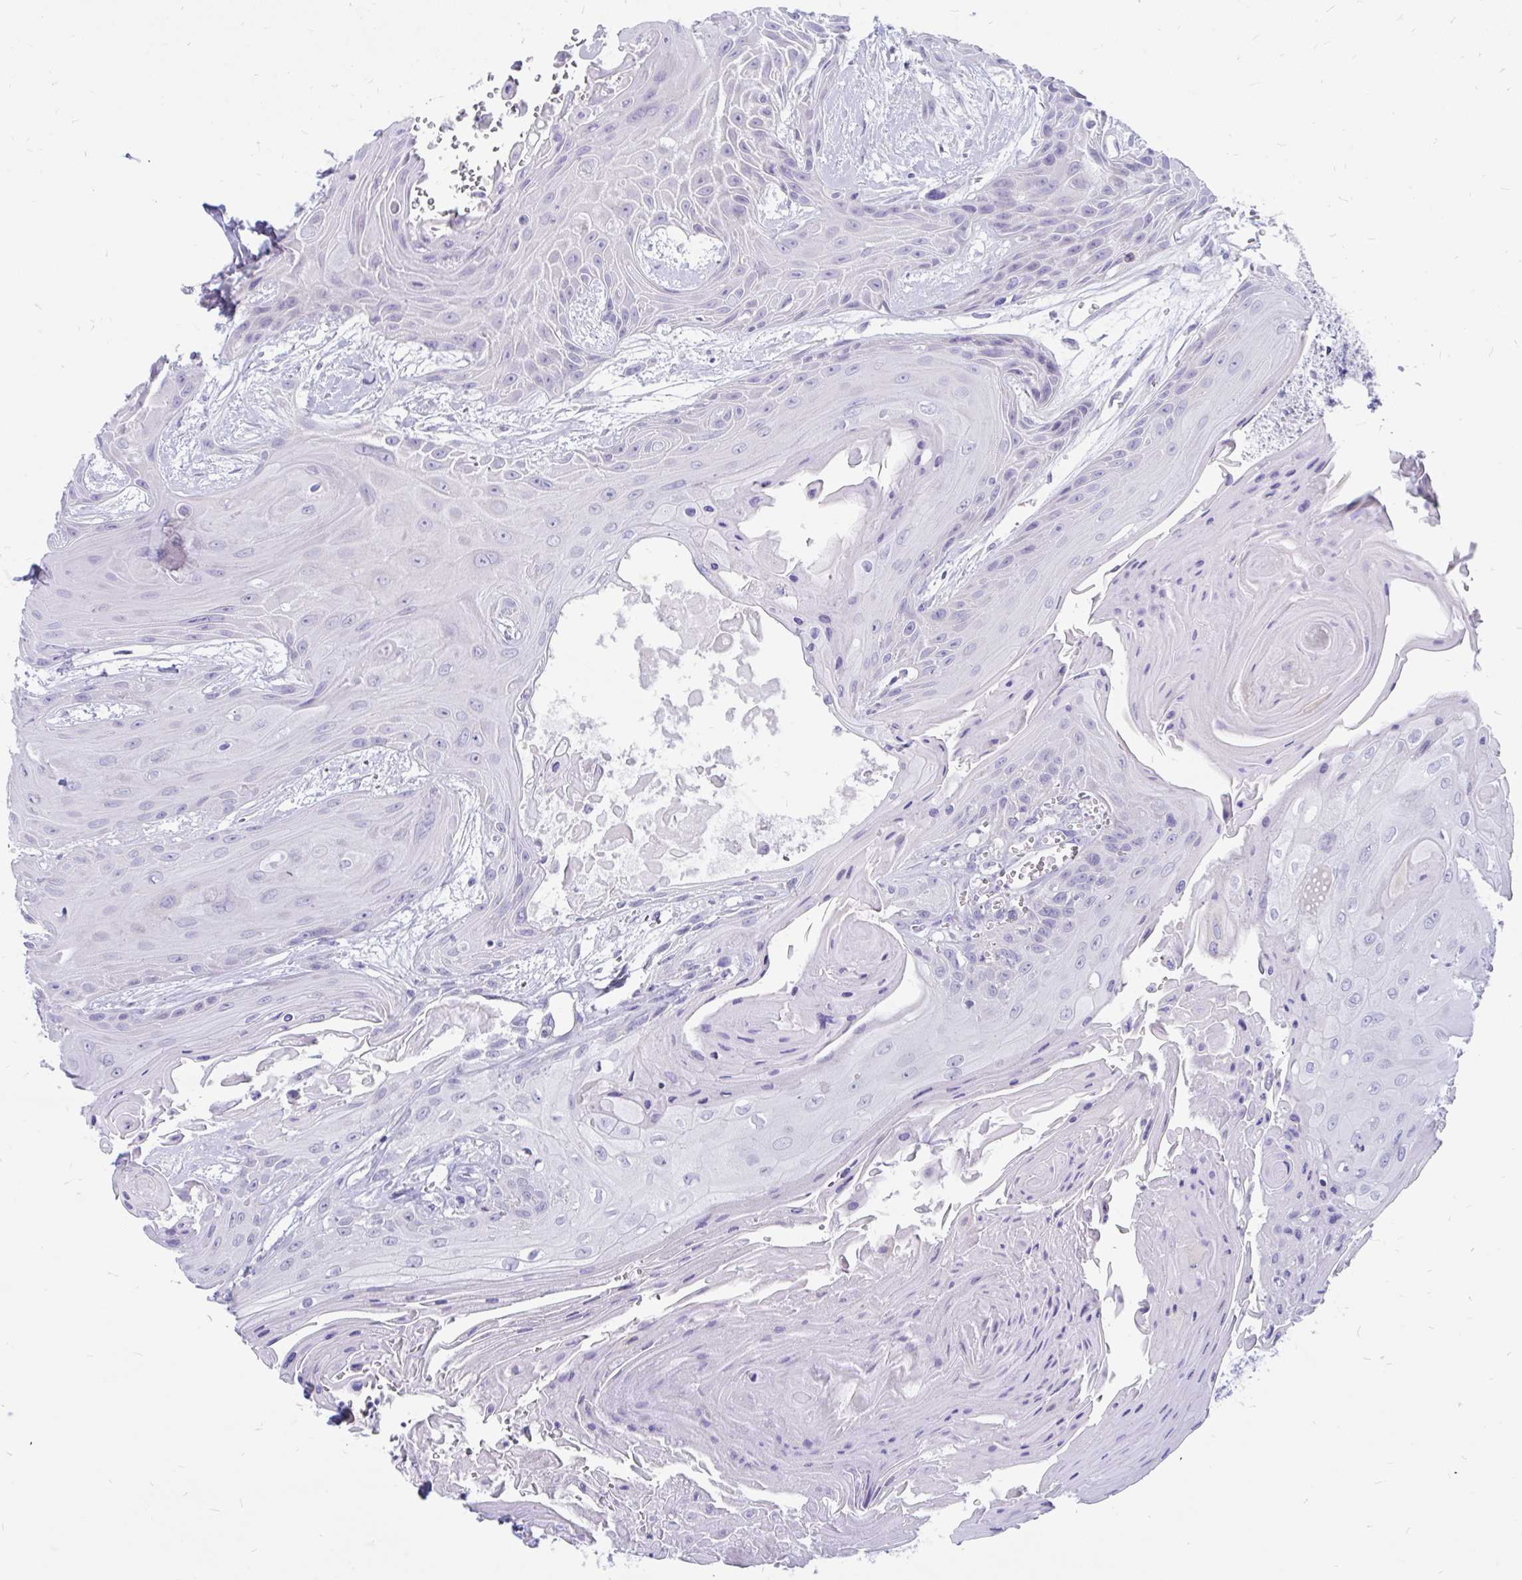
{"staining": {"intensity": "negative", "quantity": "none", "location": "none"}, "tissue": "head and neck cancer", "cell_type": "Tumor cells", "image_type": "cancer", "snomed": [{"axis": "morphology", "description": "Squamous cell carcinoma, NOS"}, {"axis": "topography", "description": "Head-Neck"}], "caption": "A high-resolution image shows immunohistochemistry staining of squamous cell carcinoma (head and neck), which reveals no significant positivity in tumor cells.", "gene": "IGSF5", "patient": {"sex": "female", "age": 73}}